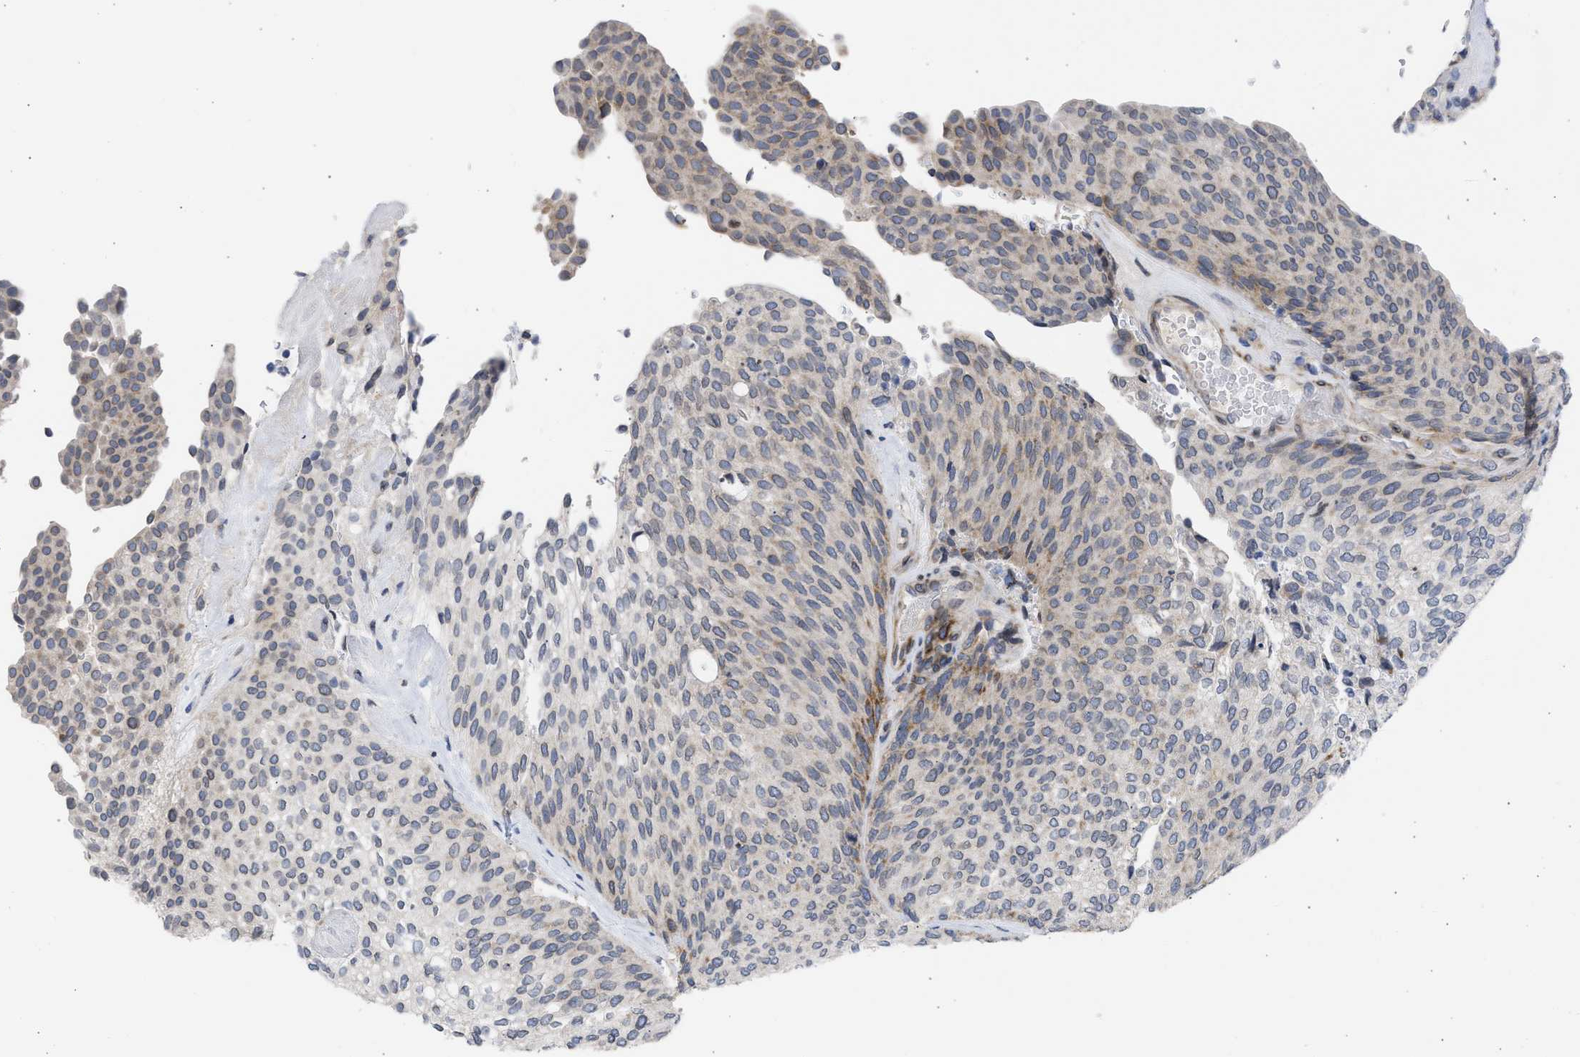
{"staining": {"intensity": "weak", "quantity": "25%-75%", "location": "cytoplasmic/membranous"}, "tissue": "urothelial cancer", "cell_type": "Tumor cells", "image_type": "cancer", "snomed": [{"axis": "morphology", "description": "Urothelial carcinoma, Low grade"}, {"axis": "topography", "description": "Urinary bladder"}], "caption": "Immunohistochemical staining of human urothelial carcinoma (low-grade) reveals weak cytoplasmic/membranous protein expression in approximately 25%-75% of tumor cells.", "gene": "NUP35", "patient": {"sex": "female", "age": 79}}